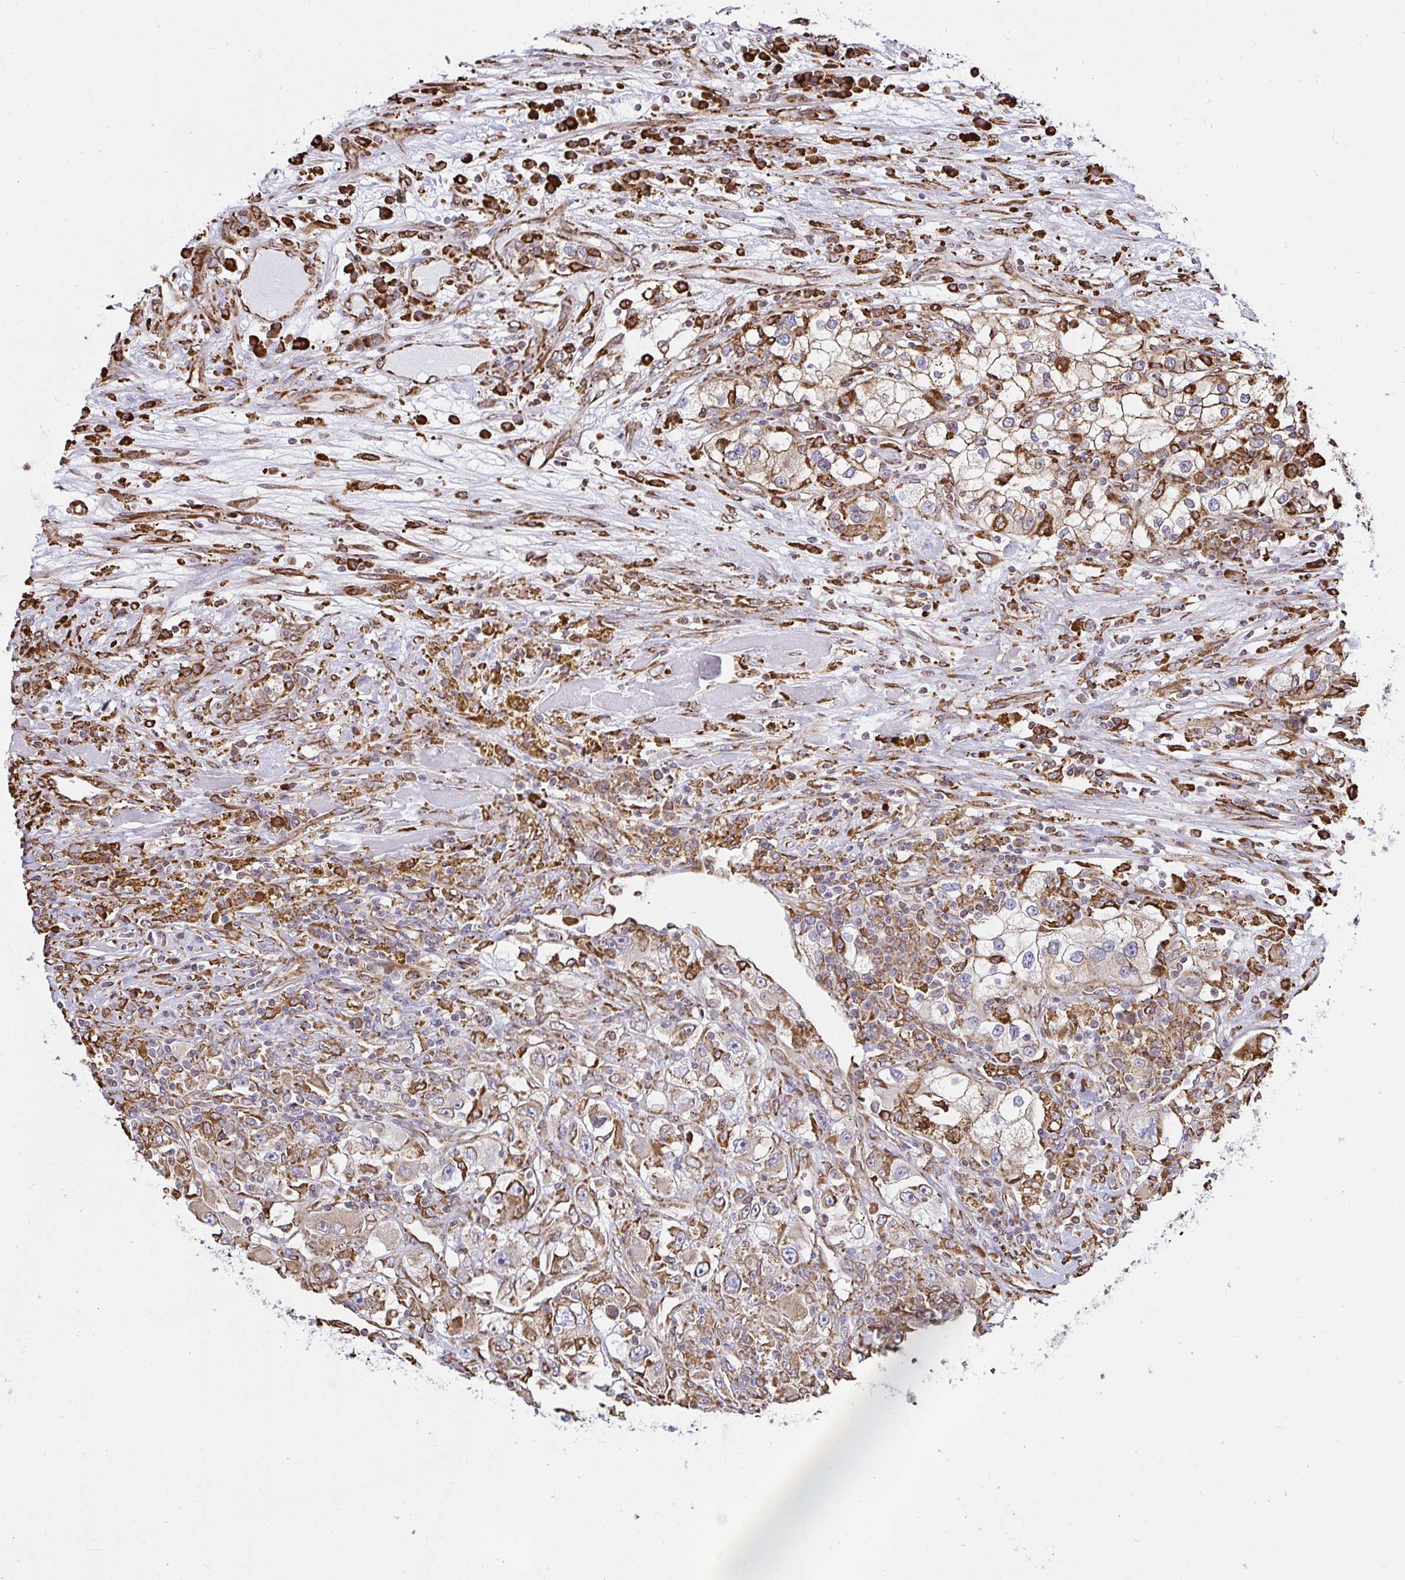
{"staining": {"intensity": "moderate", "quantity": ">75%", "location": "cytoplasmic/membranous"}, "tissue": "renal cancer", "cell_type": "Tumor cells", "image_type": "cancer", "snomed": [{"axis": "morphology", "description": "Adenocarcinoma, NOS"}, {"axis": "topography", "description": "Kidney"}], "caption": "Protein staining of adenocarcinoma (renal) tissue displays moderate cytoplasmic/membranous positivity in about >75% of tumor cells. Immunohistochemistry stains the protein of interest in brown and the nuclei are stained blue.", "gene": "CLGN", "patient": {"sex": "female", "age": 52}}